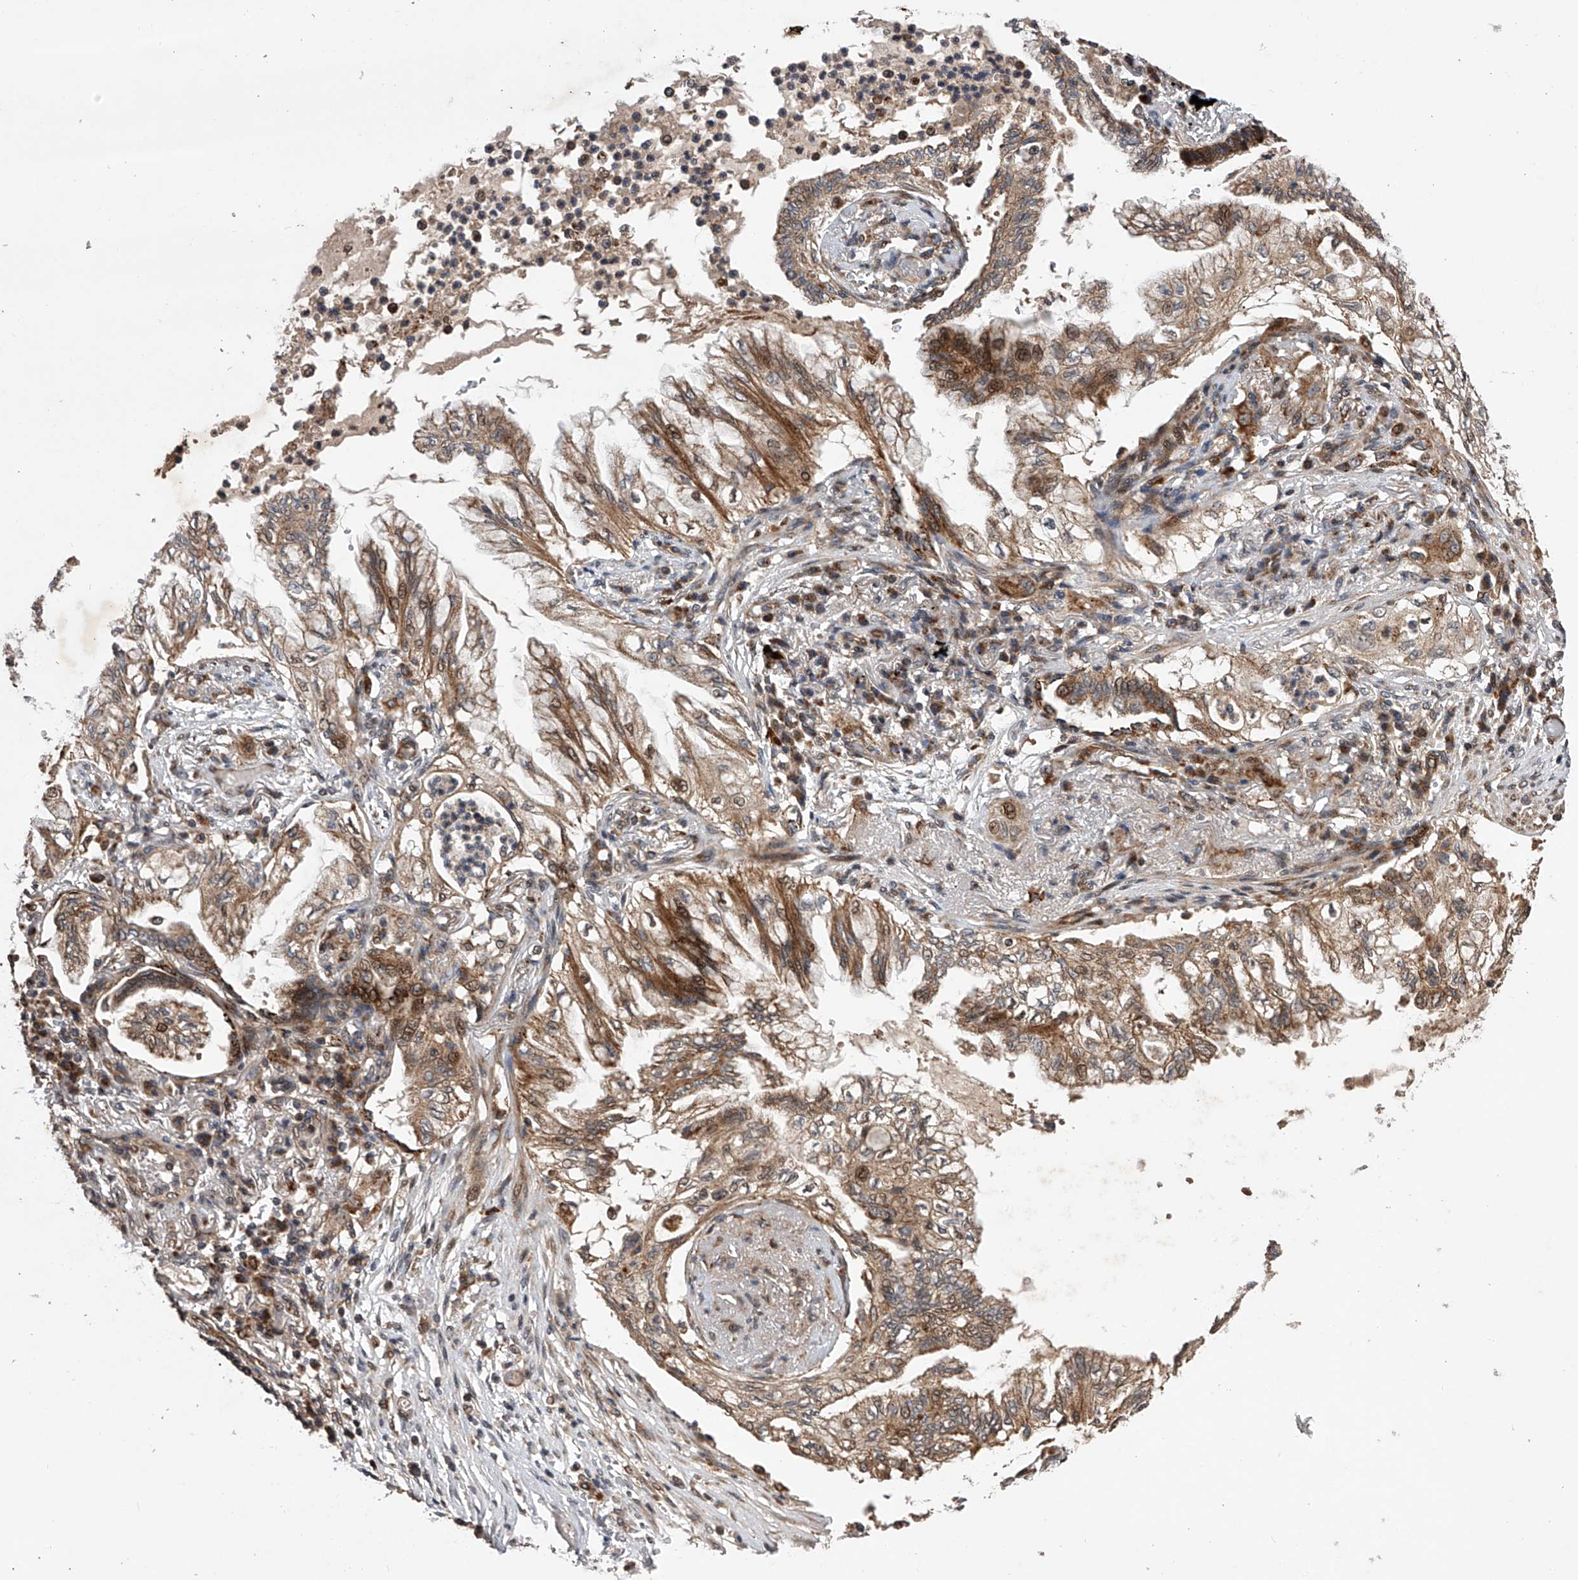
{"staining": {"intensity": "moderate", "quantity": ">75%", "location": "cytoplasmic/membranous,nuclear"}, "tissue": "lung cancer", "cell_type": "Tumor cells", "image_type": "cancer", "snomed": [{"axis": "morphology", "description": "Adenocarcinoma, NOS"}, {"axis": "topography", "description": "Lung"}], "caption": "IHC (DAB) staining of human lung cancer (adenocarcinoma) exhibits moderate cytoplasmic/membranous and nuclear protein expression in about >75% of tumor cells. (Brightfield microscopy of DAB IHC at high magnification).", "gene": "MAP3K11", "patient": {"sex": "female", "age": 70}}